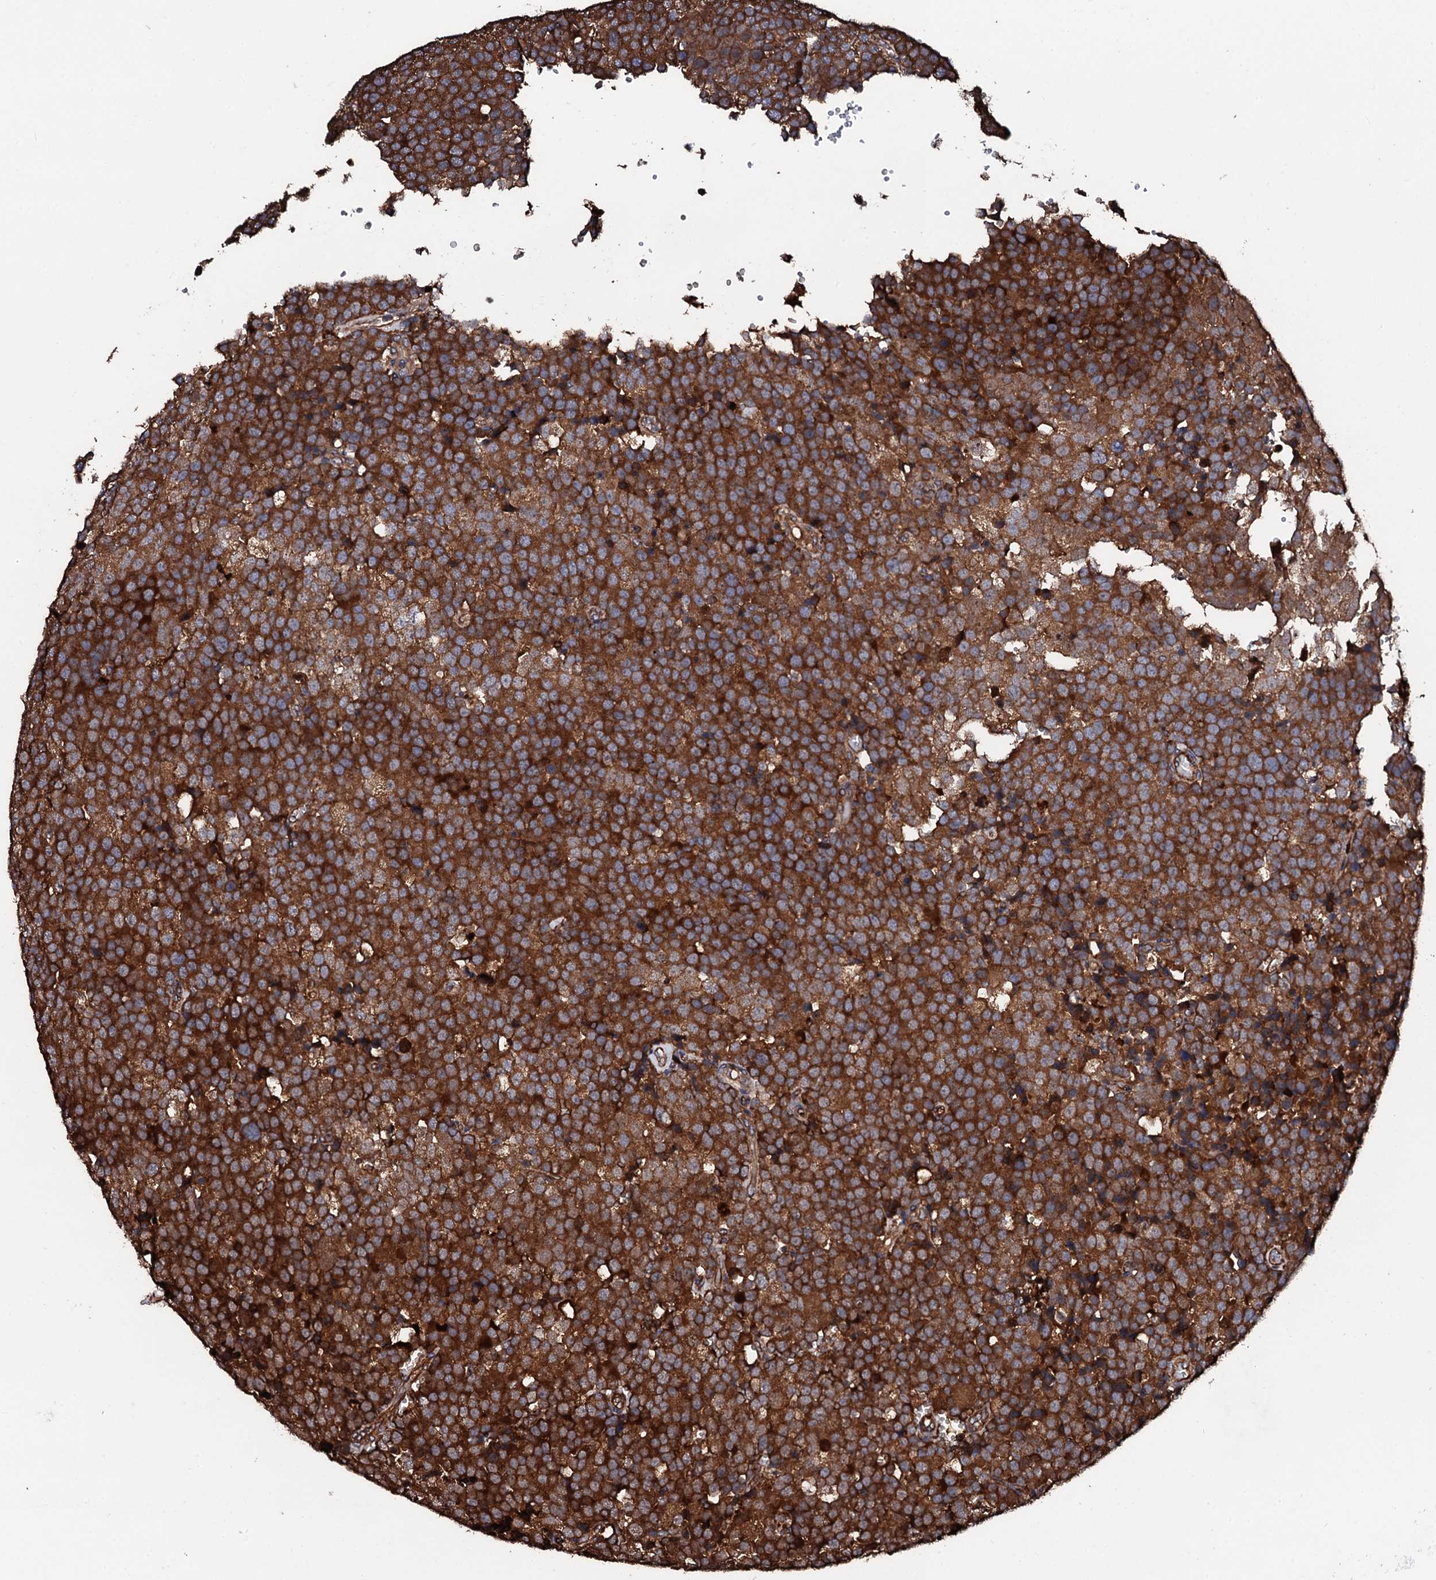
{"staining": {"intensity": "strong", "quantity": ">75%", "location": "cytoplasmic/membranous"}, "tissue": "testis cancer", "cell_type": "Tumor cells", "image_type": "cancer", "snomed": [{"axis": "morphology", "description": "Seminoma, NOS"}, {"axis": "topography", "description": "Testis"}], "caption": "Strong cytoplasmic/membranous protein positivity is present in approximately >75% of tumor cells in seminoma (testis).", "gene": "CKAP5", "patient": {"sex": "male", "age": 71}}